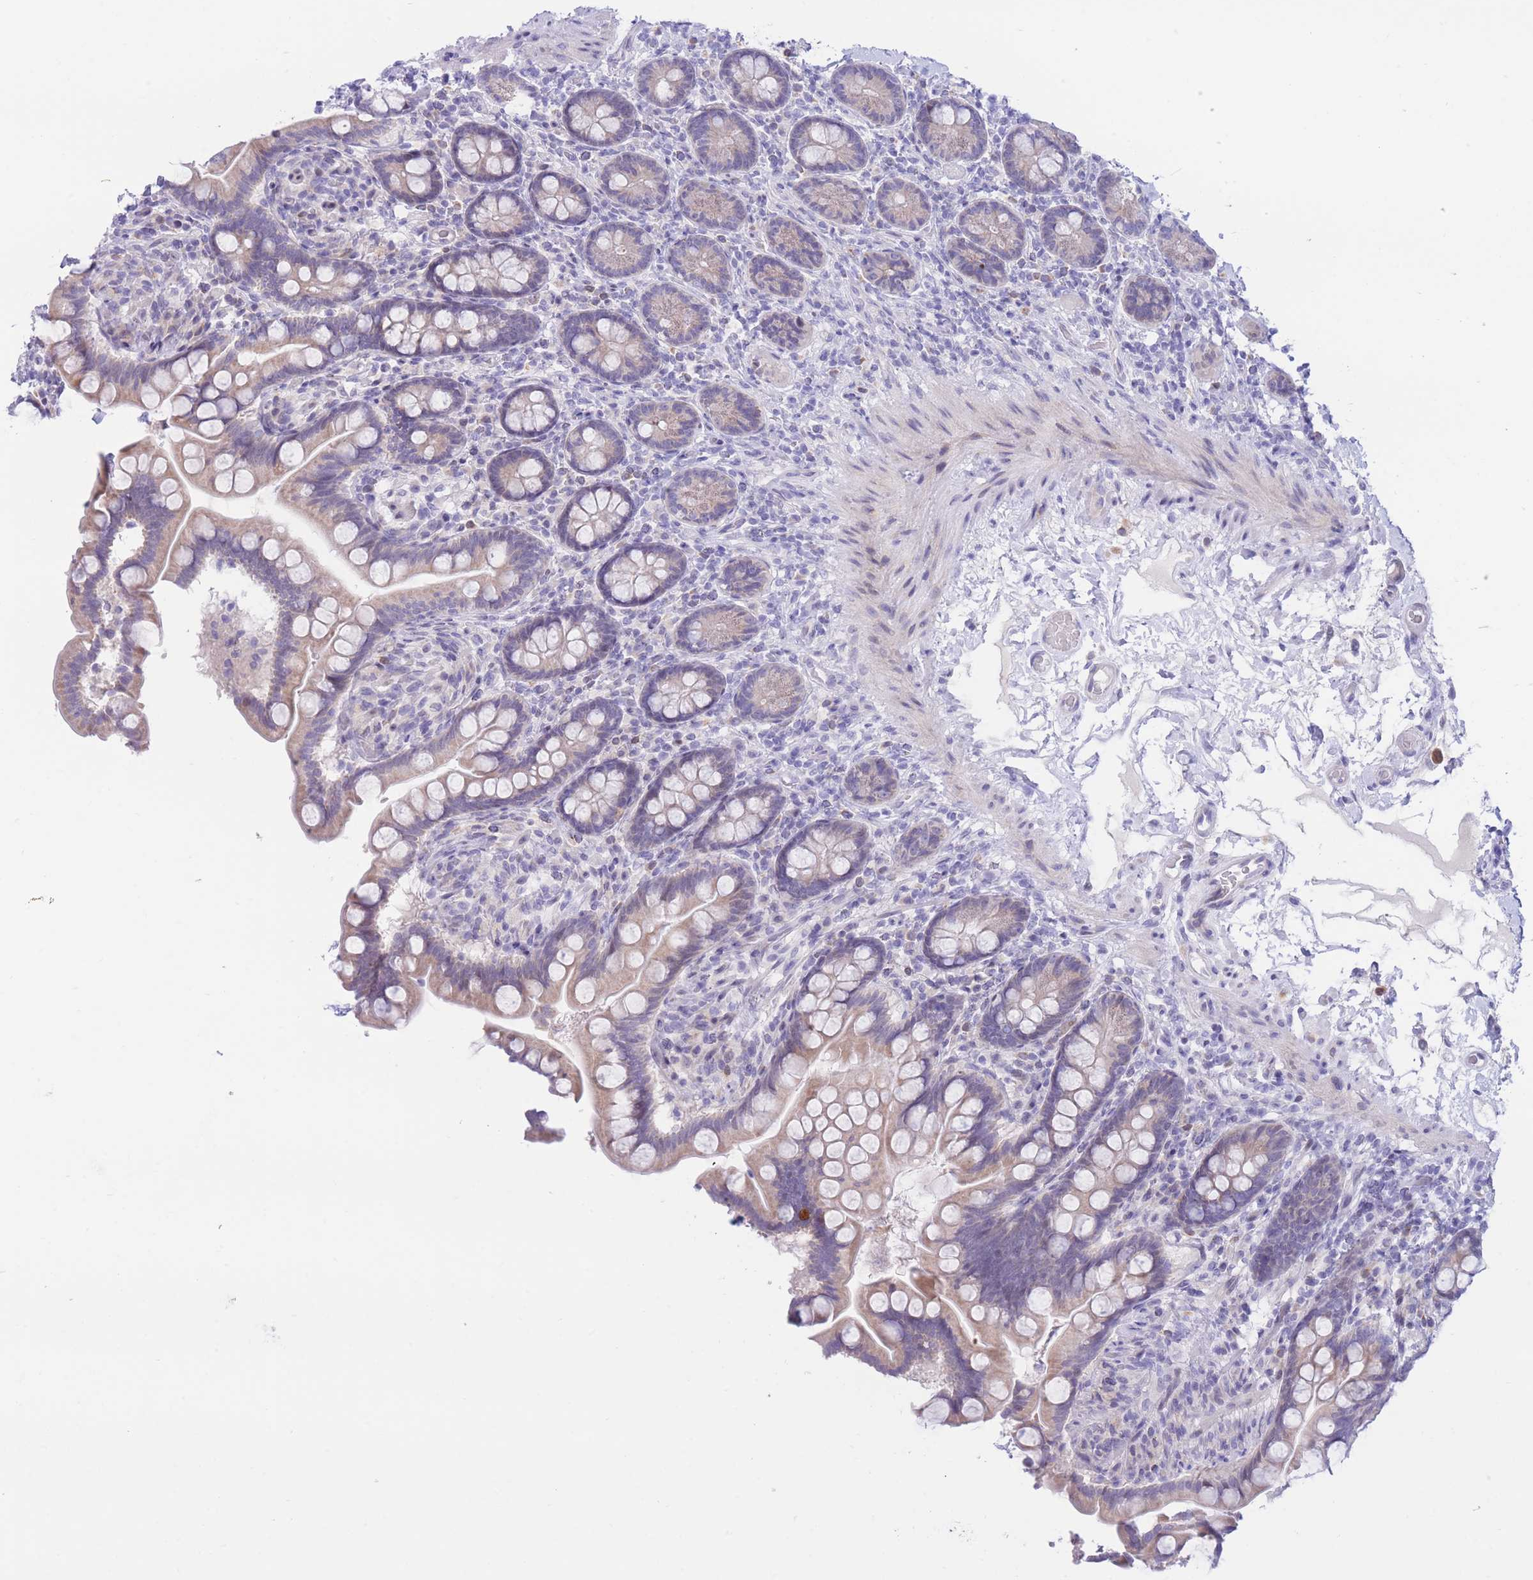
{"staining": {"intensity": "weak", "quantity": ">75%", "location": "cytoplasmic/membranous"}, "tissue": "small intestine", "cell_type": "Glandular cells", "image_type": "normal", "snomed": [{"axis": "morphology", "description": "Normal tissue, NOS"}, {"axis": "topography", "description": "Small intestine"}], "caption": "A high-resolution image shows immunohistochemistry staining of normal small intestine, which demonstrates weak cytoplasmic/membranous expression in approximately >75% of glandular cells.", "gene": "RPL39L", "patient": {"sex": "female", "age": 64}}